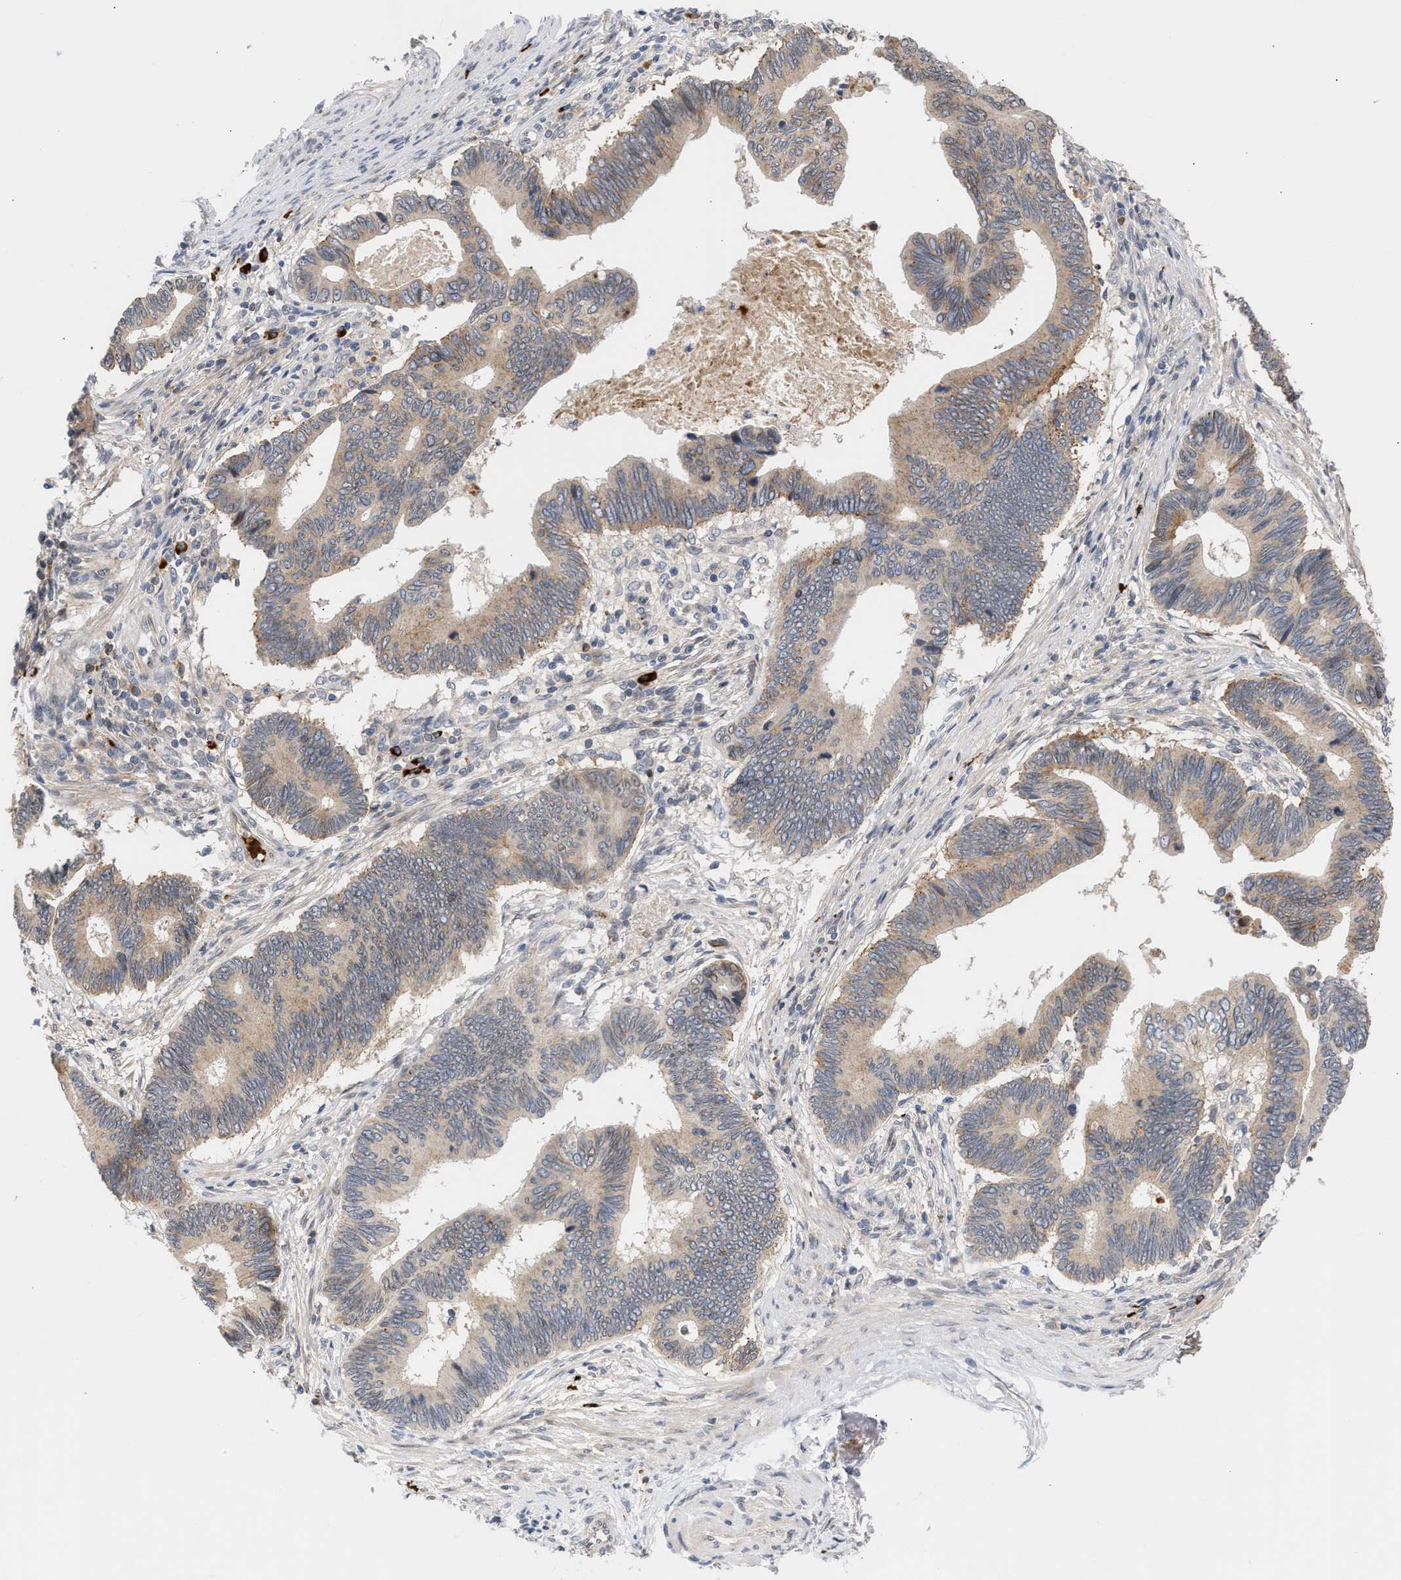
{"staining": {"intensity": "weak", "quantity": ">75%", "location": "cytoplasmic/membranous"}, "tissue": "pancreatic cancer", "cell_type": "Tumor cells", "image_type": "cancer", "snomed": [{"axis": "morphology", "description": "Adenocarcinoma, NOS"}, {"axis": "topography", "description": "Pancreas"}], "caption": "Weak cytoplasmic/membranous expression for a protein is appreciated in approximately >75% of tumor cells of pancreatic cancer using immunohistochemistry.", "gene": "NUP62", "patient": {"sex": "female", "age": 70}}